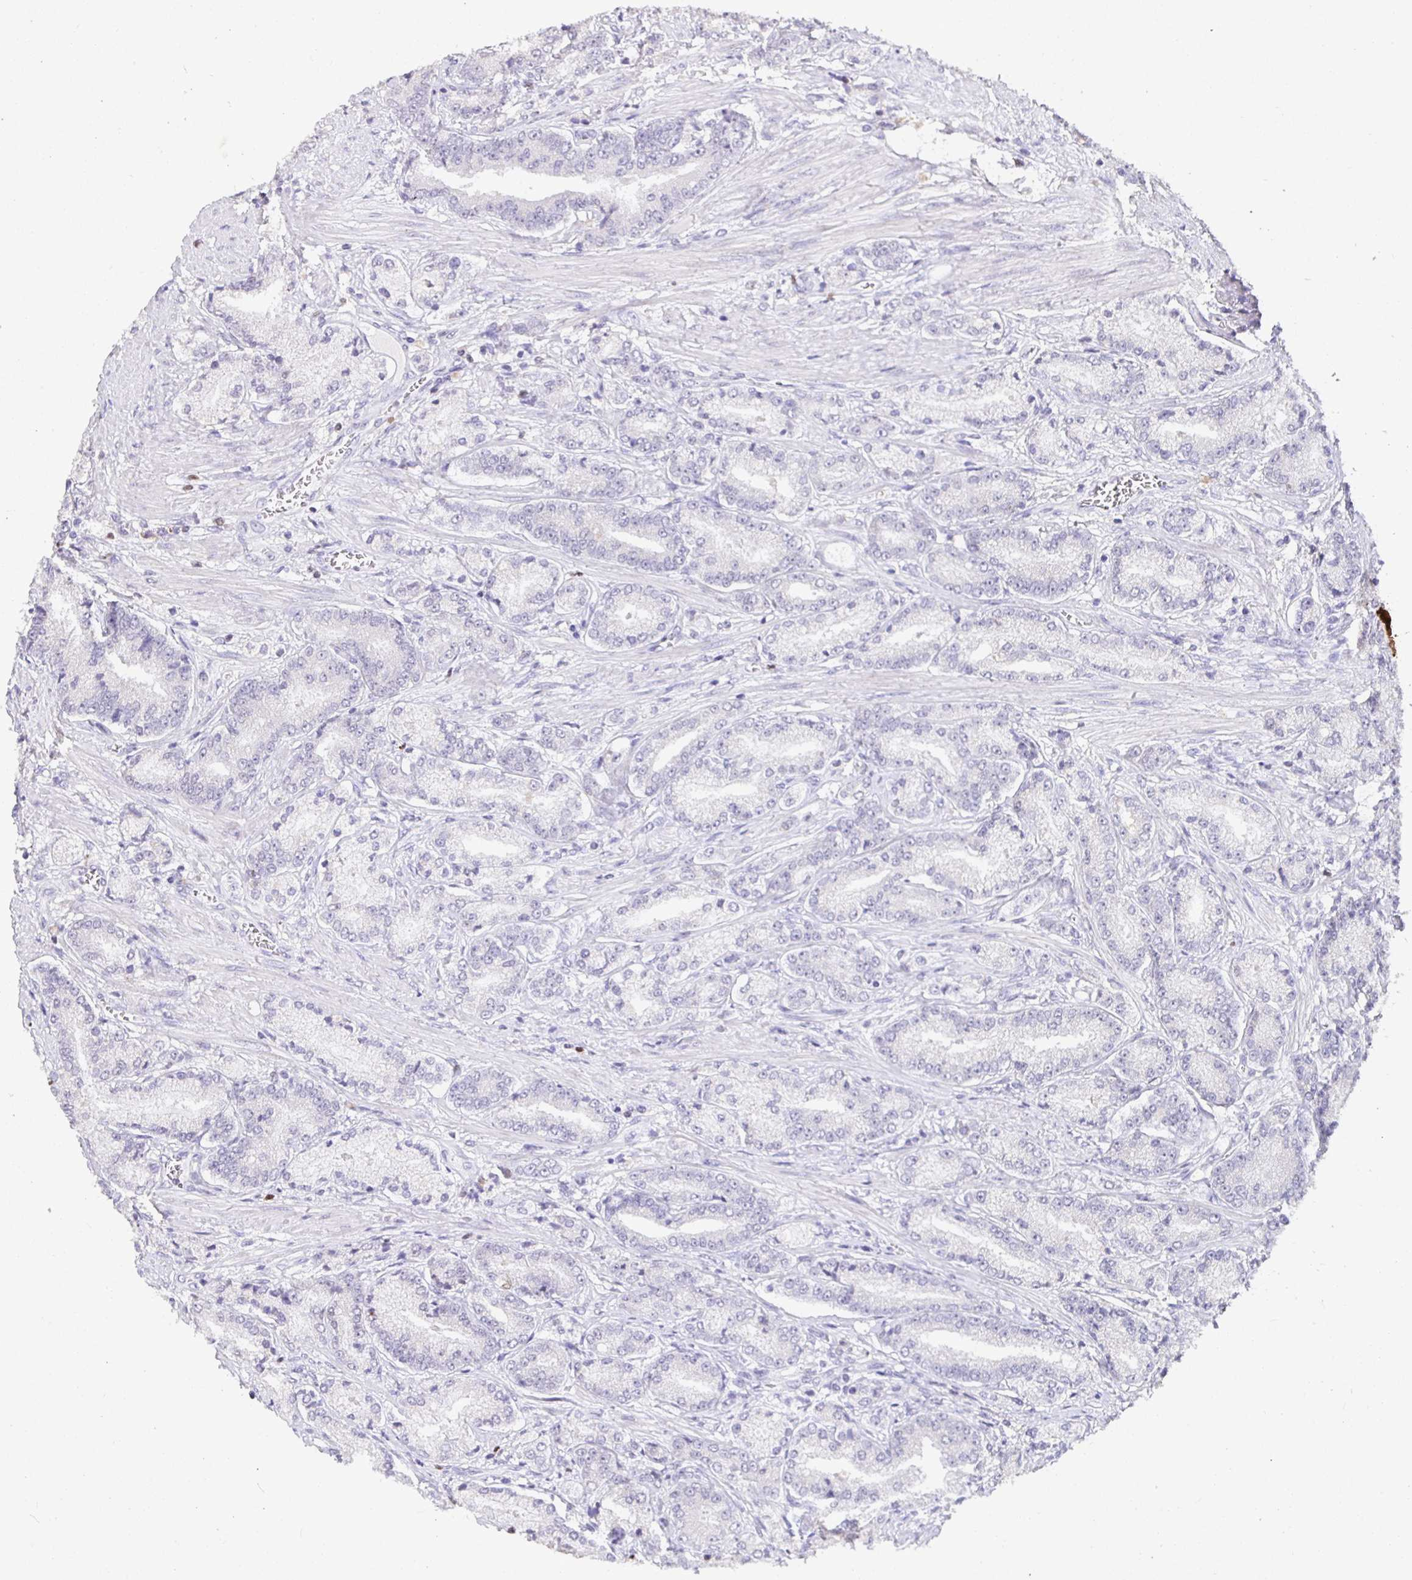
{"staining": {"intensity": "negative", "quantity": "none", "location": "none"}, "tissue": "prostate cancer", "cell_type": "Tumor cells", "image_type": "cancer", "snomed": [{"axis": "morphology", "description": "Adenocarcinoma, High grade"}, {"axis": "topography", "description": "Prostate and seminal vesicle, NOS"}], "caption": "The immunohistochemistry (IHC) micrograph has no significant expression in tumor cells of high-grade adenocarcinoma (prostate) tissue.", "gene": "SATB1", "patient": {"sex": "male", "age": 61}}